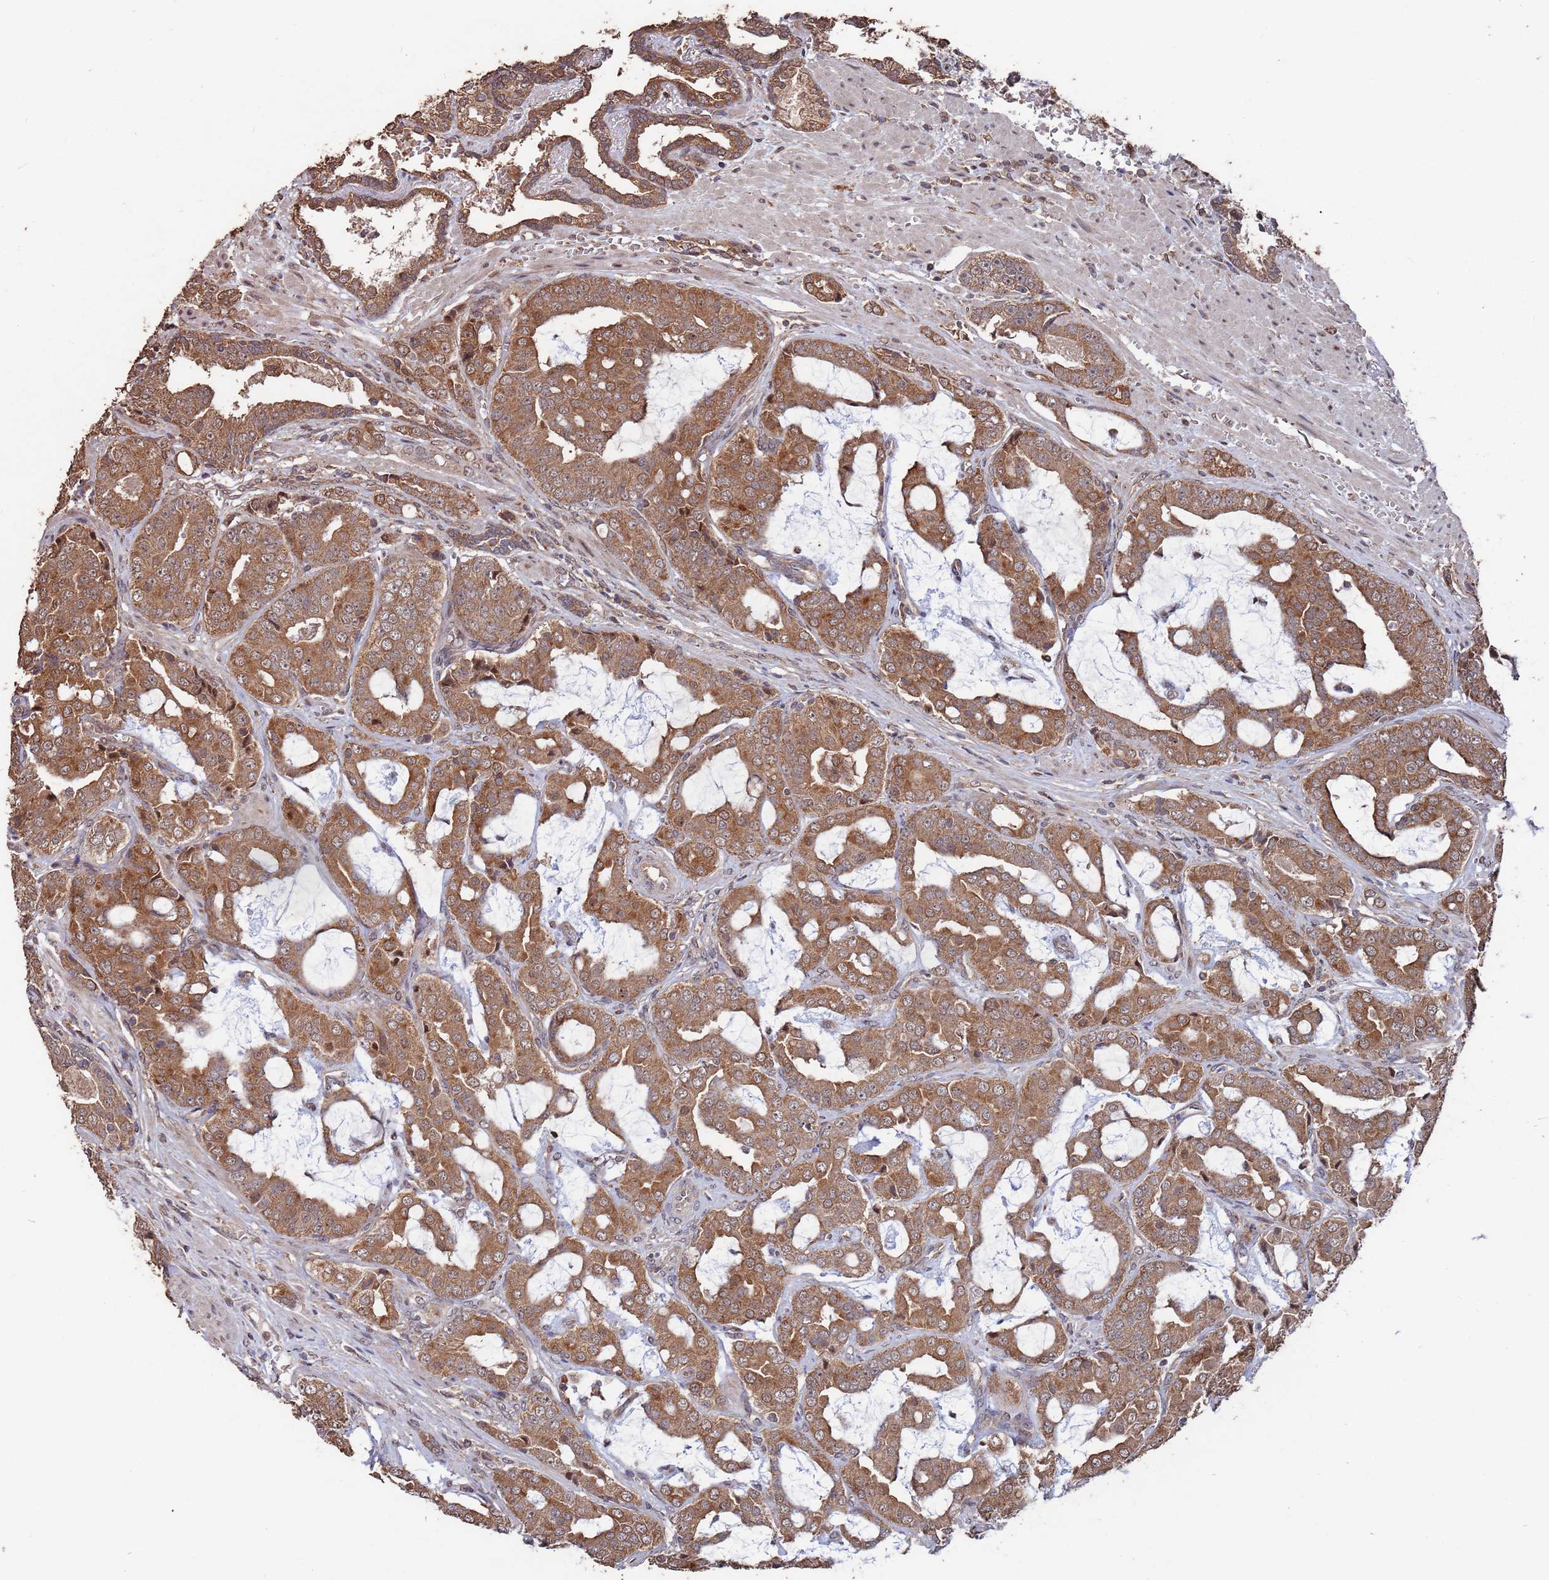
{"staining": {"intensity": "moderate", "quantity": ">75%", "location": "cytoplasmic/membranous"}, "tissue": "prostate cancer", "cell_type": "Tumor cells", "image_type": "cancer", "snomed": [{"axis": "morphology", "description": "Adenocarcinoma, High grade"}, {"axis": "topography", "description": "Prostate"}], "caption": "Prostate cancer stained for a protein shows moderate cytoplasmic/membranous positivity in tumor cells.", "gene": "PRR7", "patient": {"sex": "male", "age": 71}}